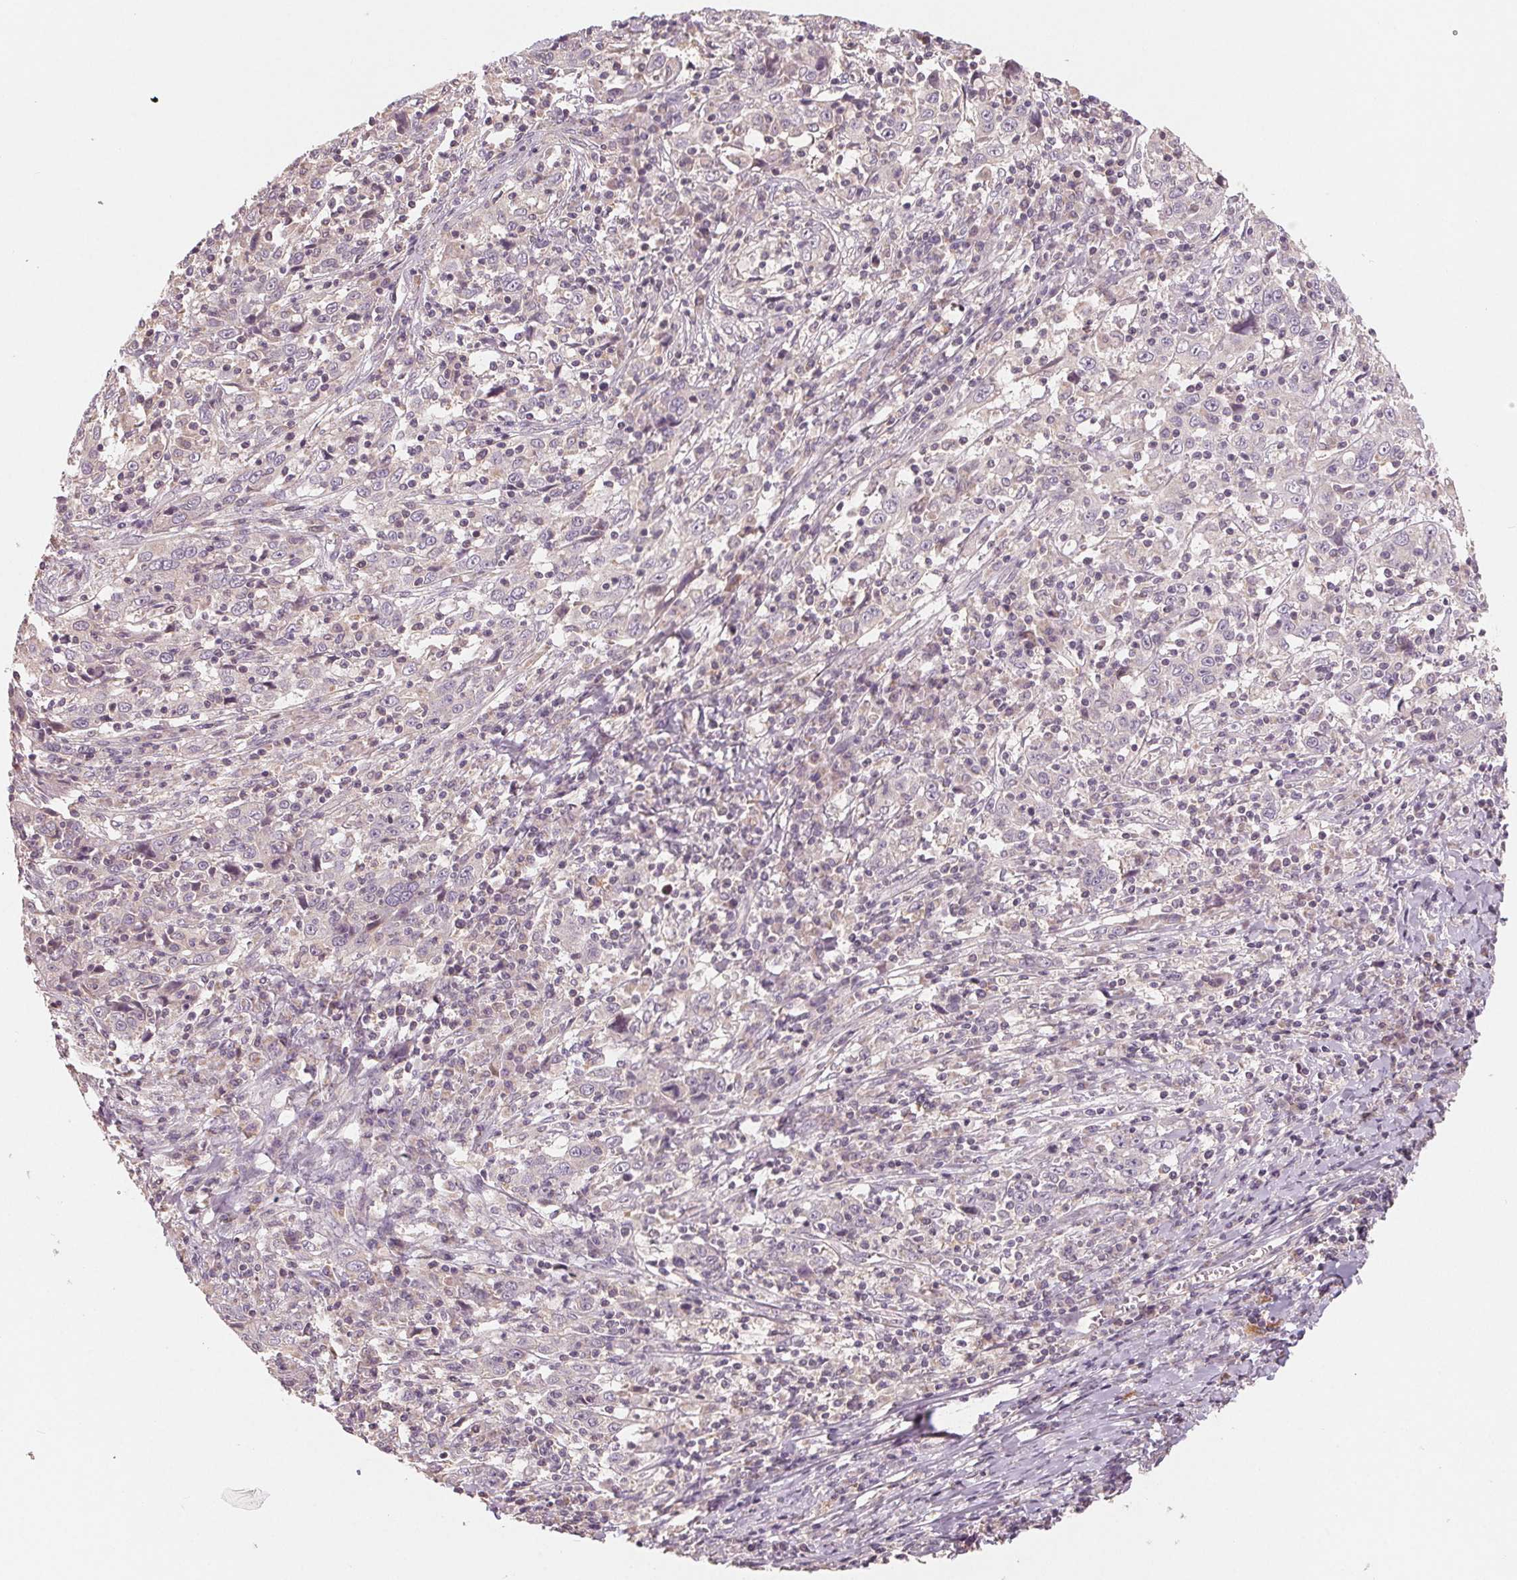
{"staining": {"intensity": "negative", "quantity": "none", "location": "none"}, "tissue": "cervical cancer", "cell_type": "Tumor cells", "image_type": "cancer", "snomed": [{"axis": "morphology", "description": "Squamous cell carcinoma, NOS"}, {"axis": "topography", "description": "Cervix"}], "caption": "Immunohistochemistry (IHC) photomicrograph of neoplastic tissue: human cervical squamous cell carcinoma stained with DAB displays no significant protein staining in tumor cells.", "gene": "AQP8", "patient": {"sex": "female", "age": 46}}